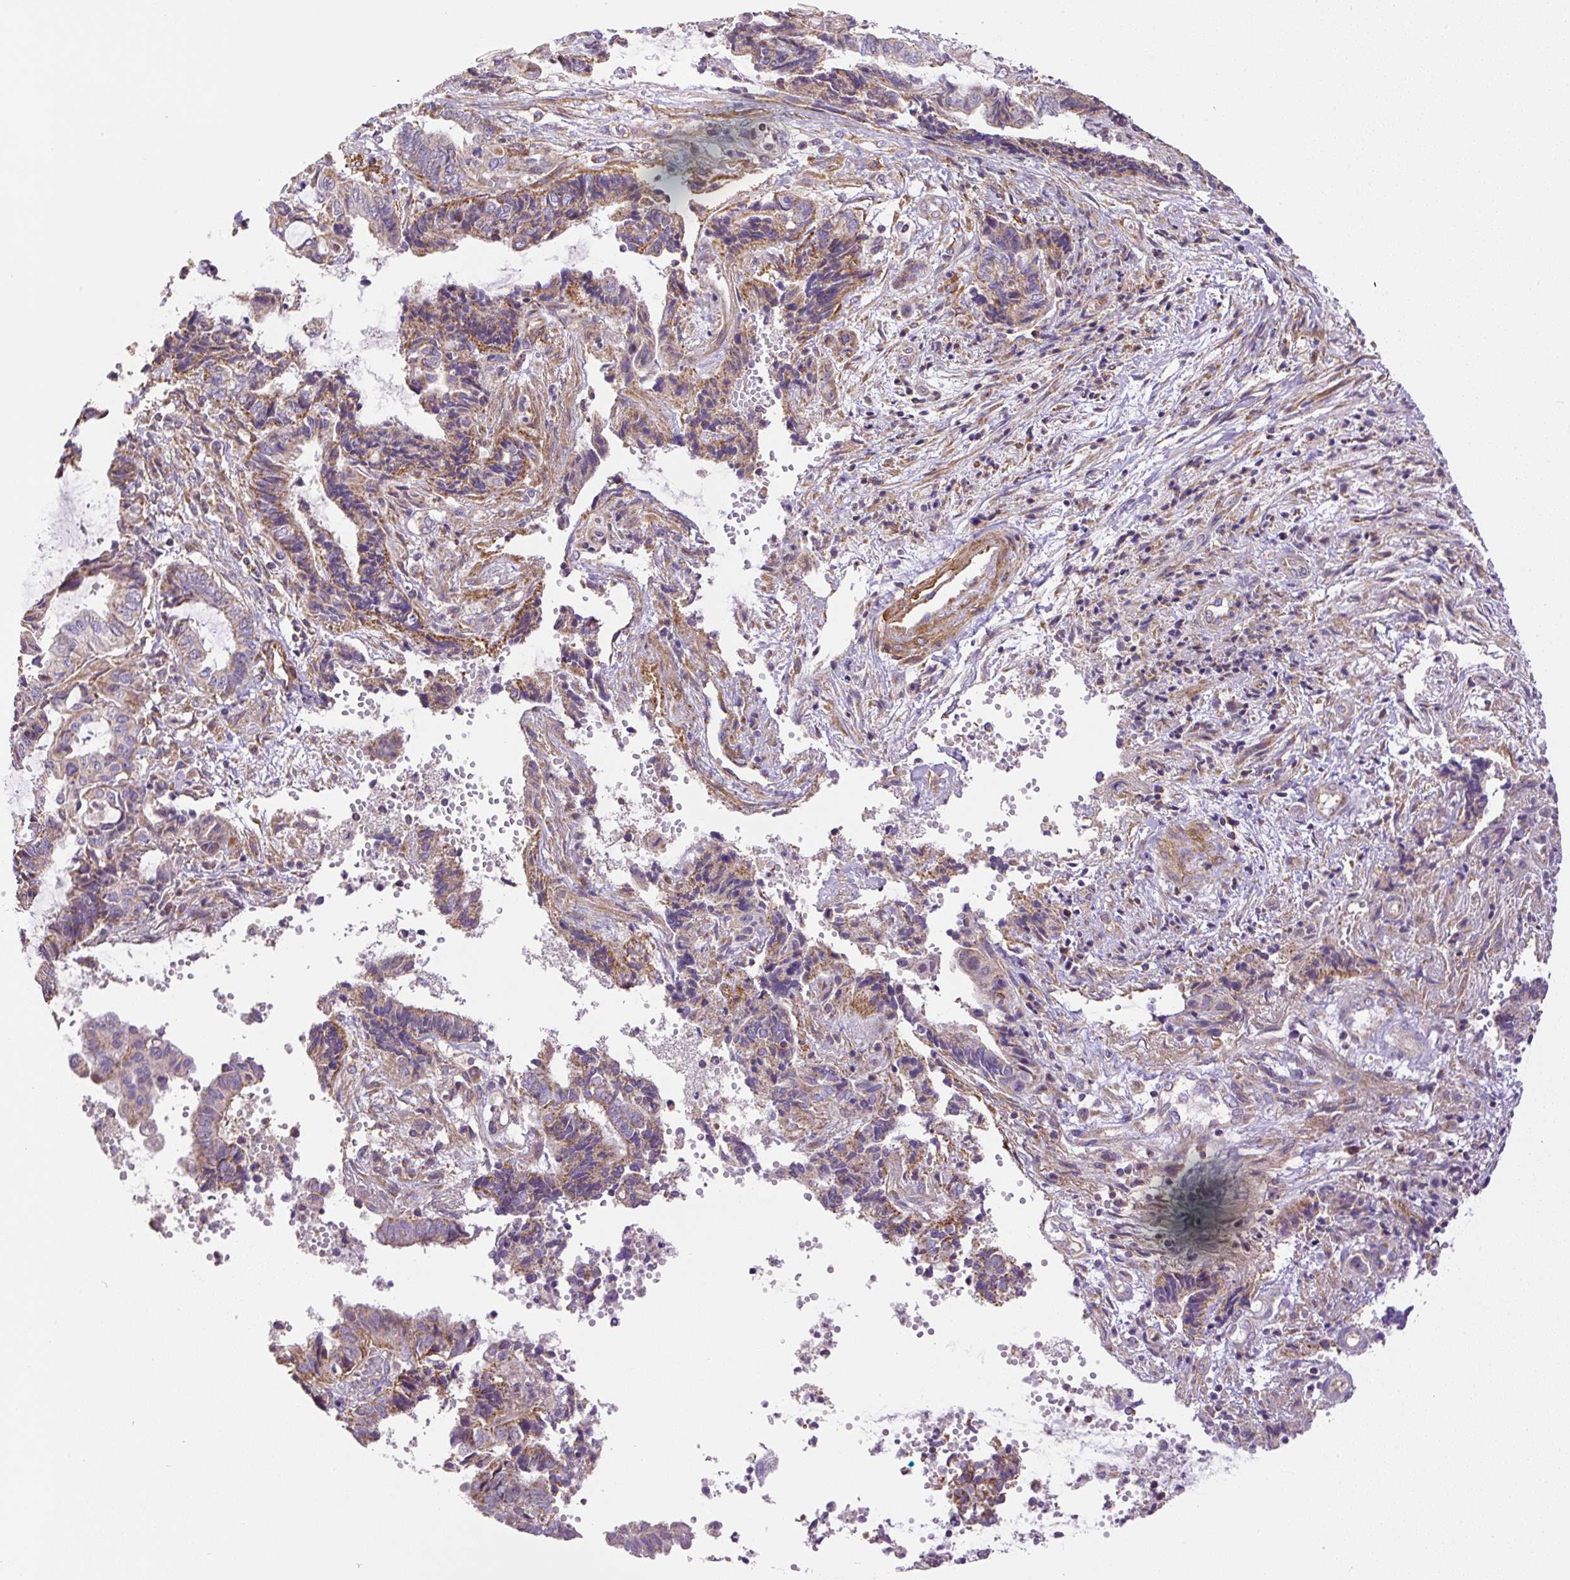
{"staining": {"intensity": "moderate", "quantity": ">75%", "location": "cytoplasmic/membranous"}, "tissue": "endometrial cancer", "cell_type": "Tumor cells", "image_type": "cancer", "snomed": [{"axis": "morphology", "description": "Adenocarcinoma, NOS"}, {"axis": "topography", "description": "Uterus"}, {"axis": "topography", "description": "Endometrium"}], "caption": "Tumor cells exhibit medium levels of moderate cytoplasmic/membranous expression in approximately >75% of cells in human endometrial adenocarcinoma.", "gene": "NDUFAF2", "patient": {"sex": "female", "age": 70}}